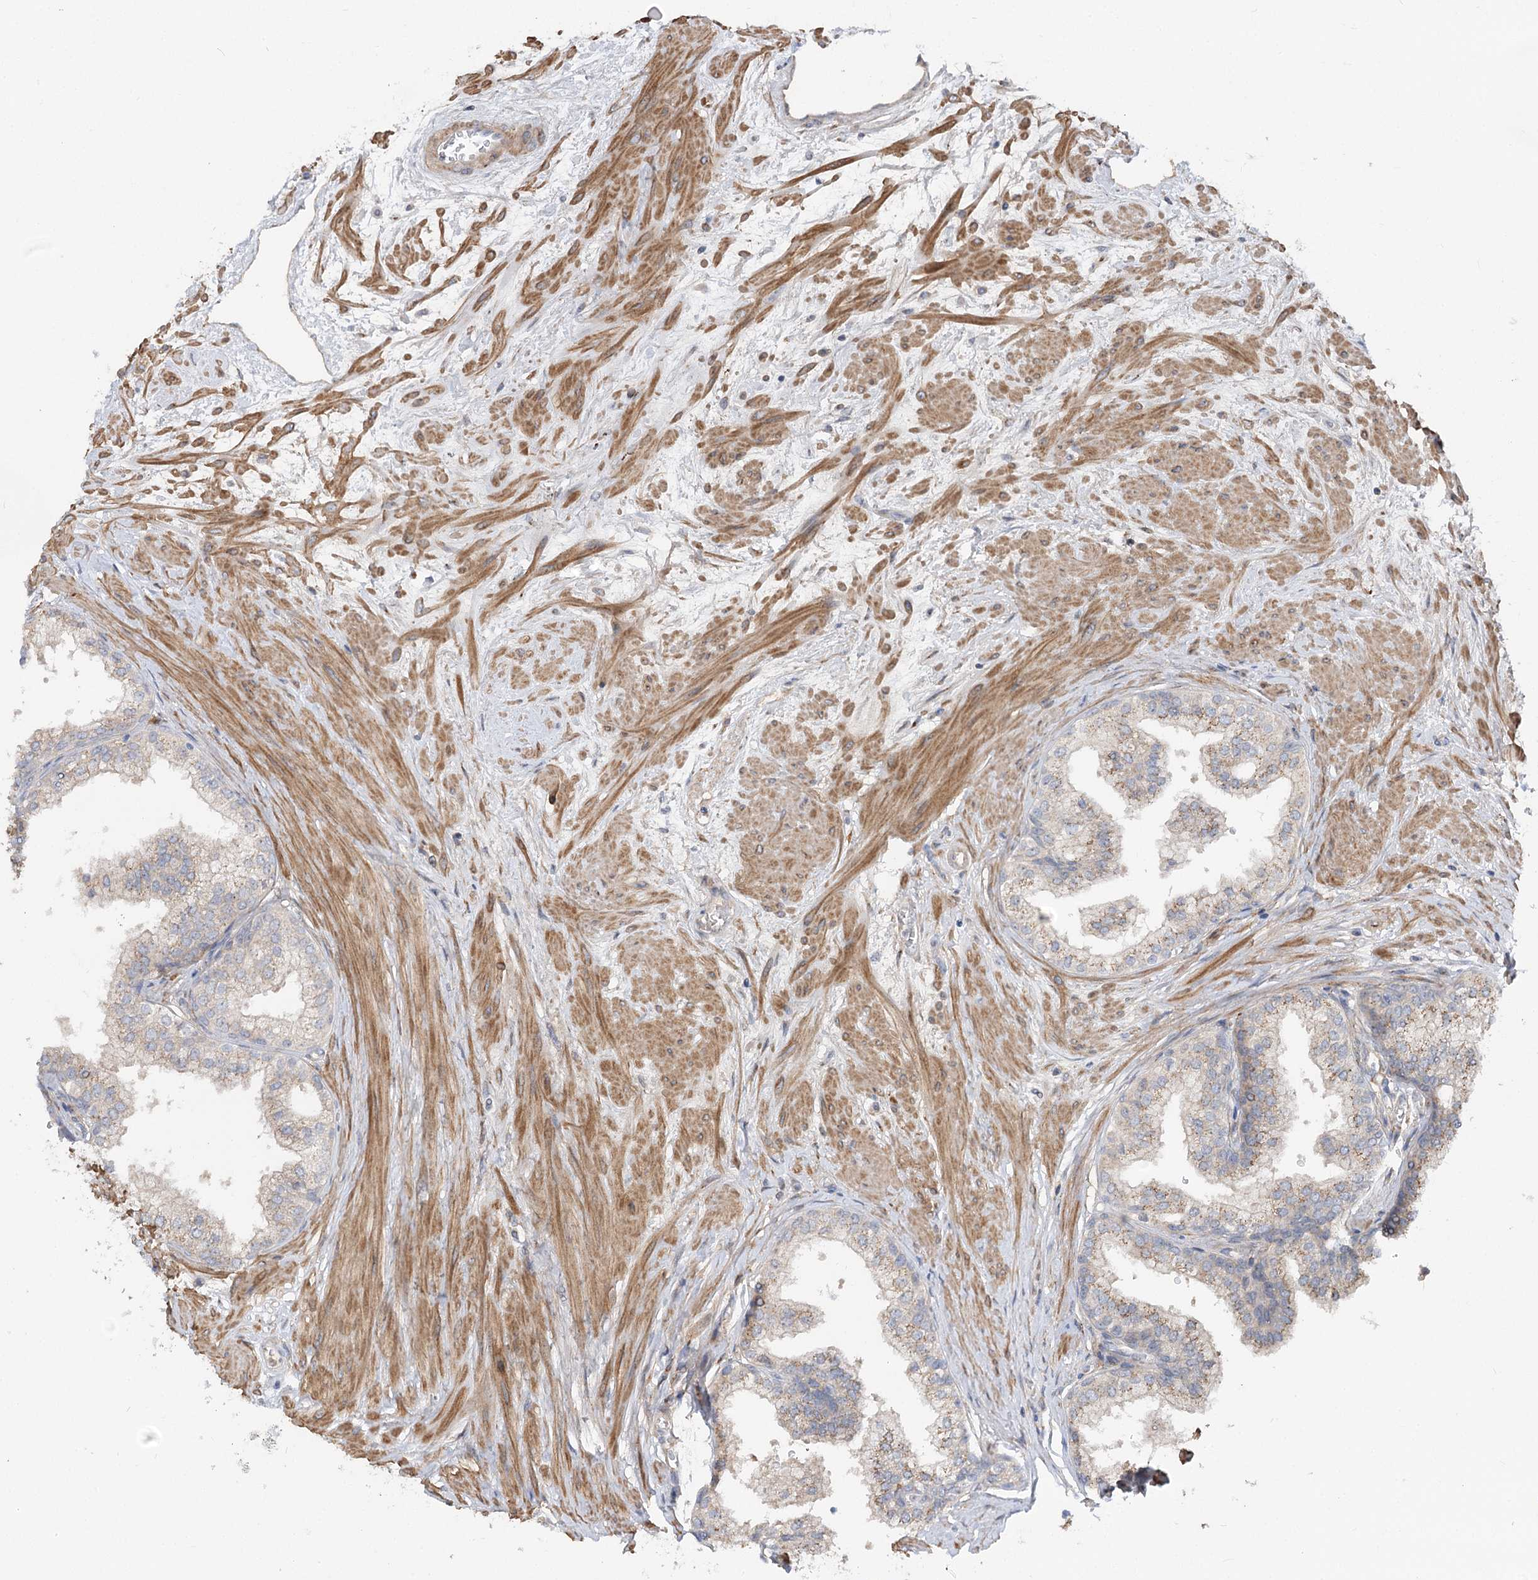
{"staining": {"intensity": "weak", "quantity": "25%-75%", "location": "cytoplasmic/membranous"}, "tissue": "prostate", "cell_type": "Glandular cells", "image_type": "normal", "snomed": [{"axis": "morphology", "description": "Normal tissue, NOS"}, {"axis": "topography", "description": "Prostate"}], "caption": "High-magnification brightfield microscopy of normal prostate stained with DAB (3,3'-diaminobenzidine) (brown) and counterstained with hematoxylin (blue). glandular cells exhibit weak cytoplasmic/membranous positivity is appreciated in approximately25%-75% of cells.", "gene": "FGF19", "patient": {"sex": "male", "age": 60}}